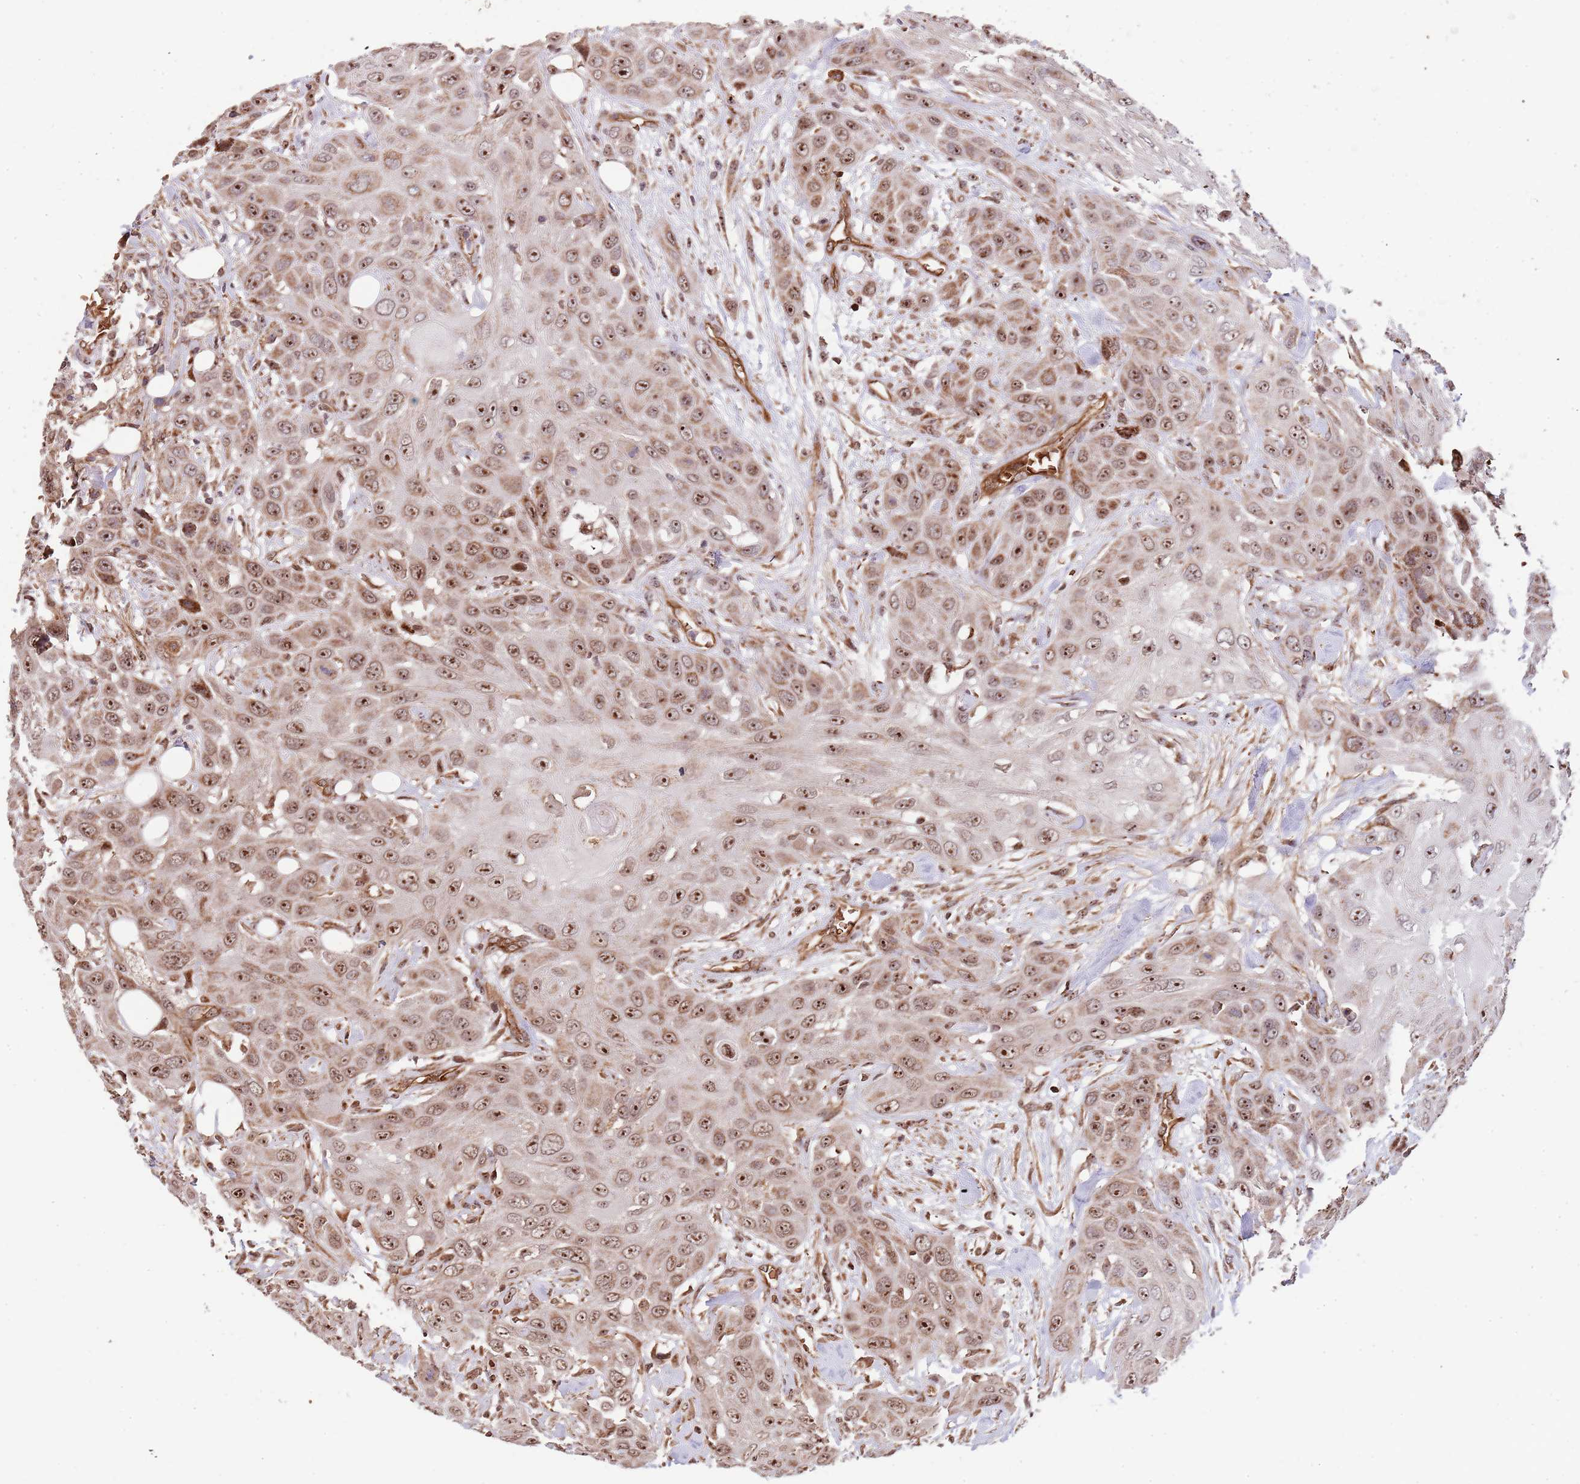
{"staining": {"intensity": "moderate", "quantity": ">75%", "location": "nuclear"}, "tissue": "head and neck cancer", "cell_type": "Tumor cells", "image_type": "cancer", "snomed": [{"axis": "morphology", "description": "Squamous cell carcinoma, NOS"}, {"axis": "topography", "description": "Head-Neck"}], "caption": "A high-resolution photomicrograph shows IHC staining of head and neck cancer, which shows moderate nuclear staining in approximately >75% of tumor cells. The protein is stained brown, and the nuclei are stained in blue (DAB (3,3'-diaminobenzidine) IHC with brightfield microscopy, high magnification).", "gene": "DCHS1", "patient": {"sex": "male", "age": 81}}